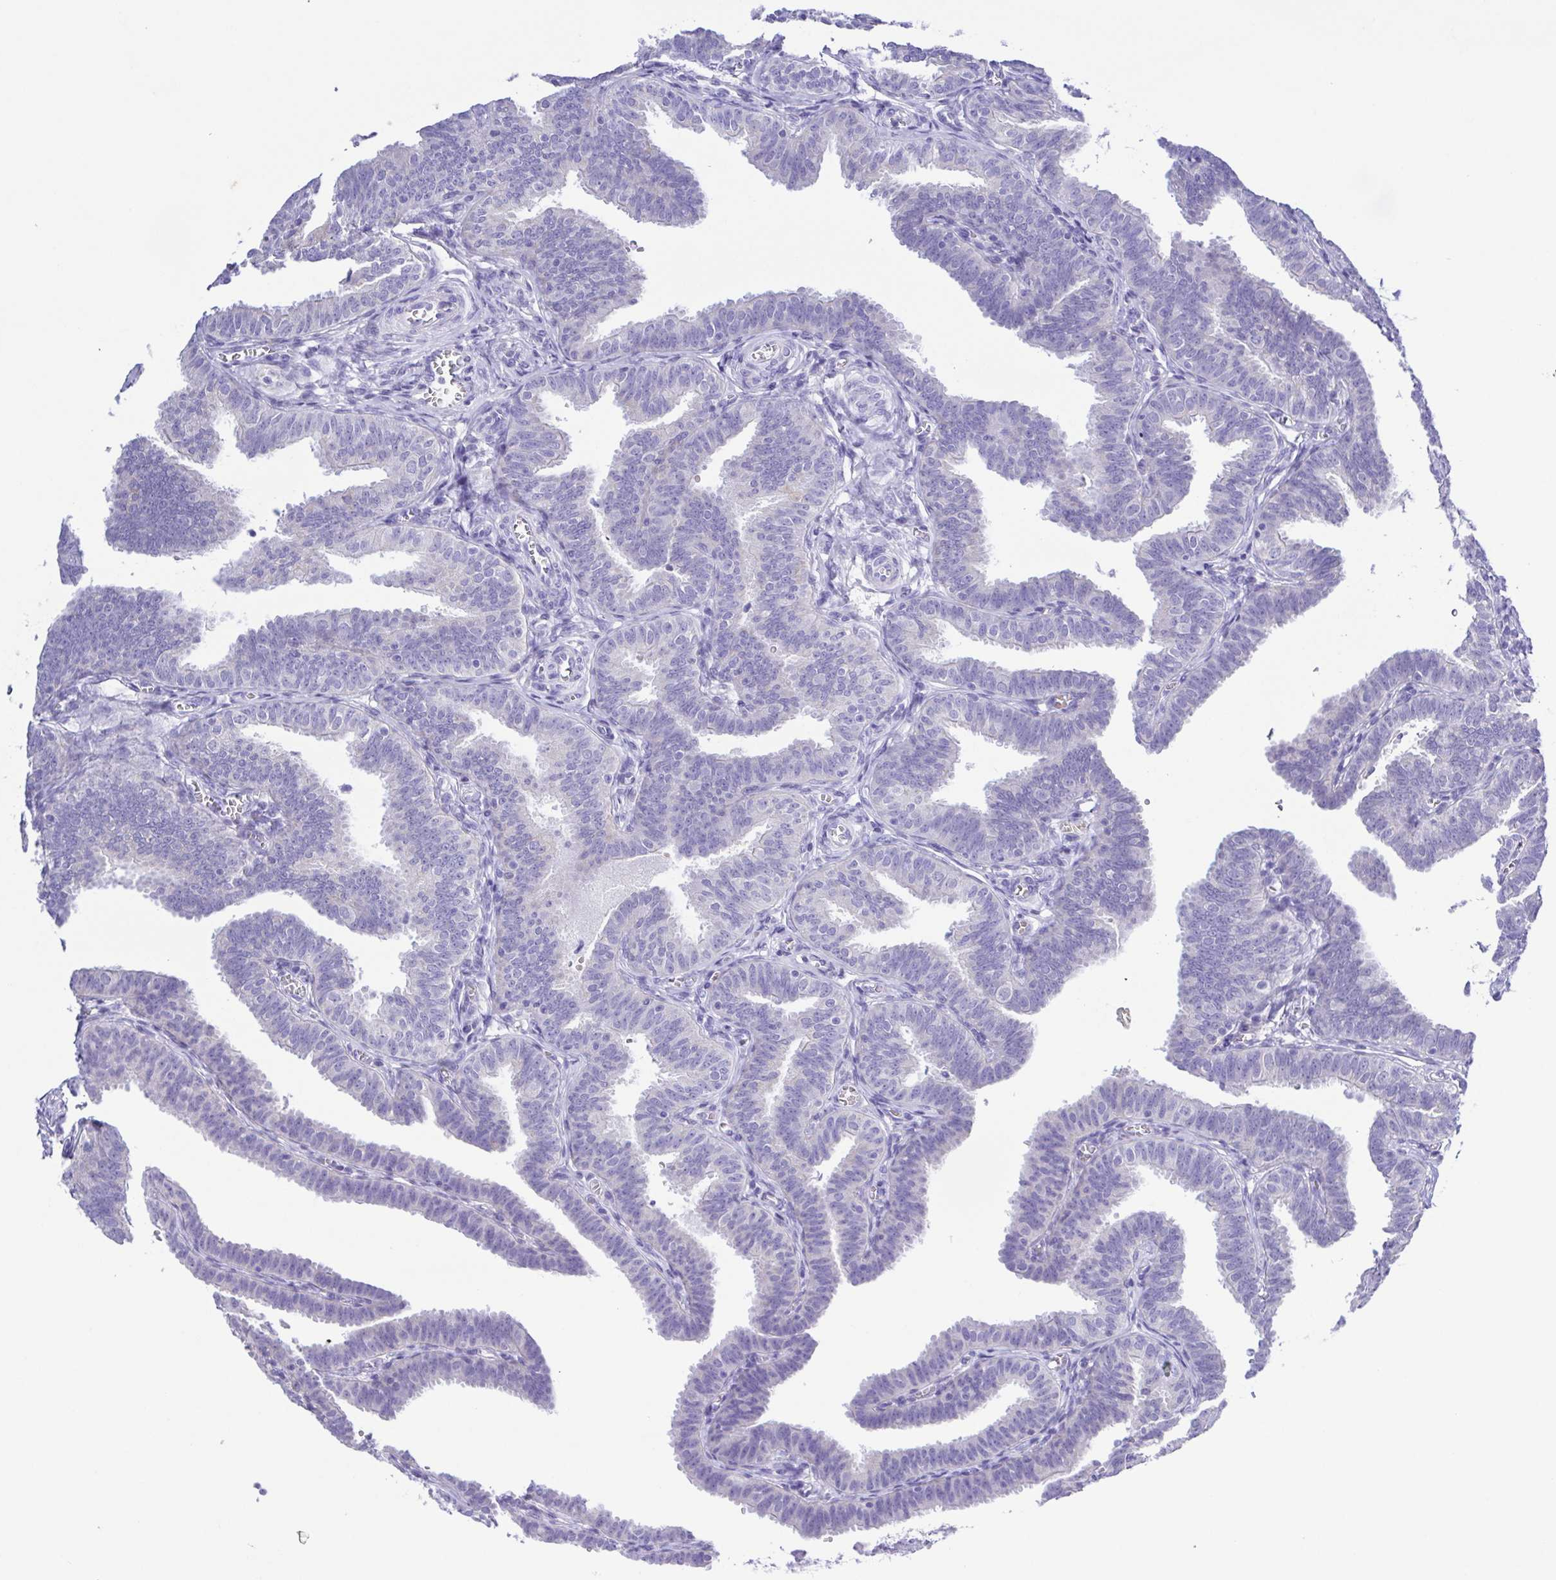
{"staining": {"intensity": "negative", "quantity": "none", "location": "none"}, "tissue": "fallopian tube", "cell_type": "Glandular cells", "image_type": "normal", "snomed": [{"axis": "morphology", "description": "Normal tissue, NOS"}, {"axis": "topography", "description": "Fallopian tube"}], "caption": "IHC histopathology image of normal fallopian tube: human fallopian tube stained with DAB demonstrates no significant protein positivity in glandular cells.", "gene": "CD72", "patient": {"sex": "female", "age": 25}}